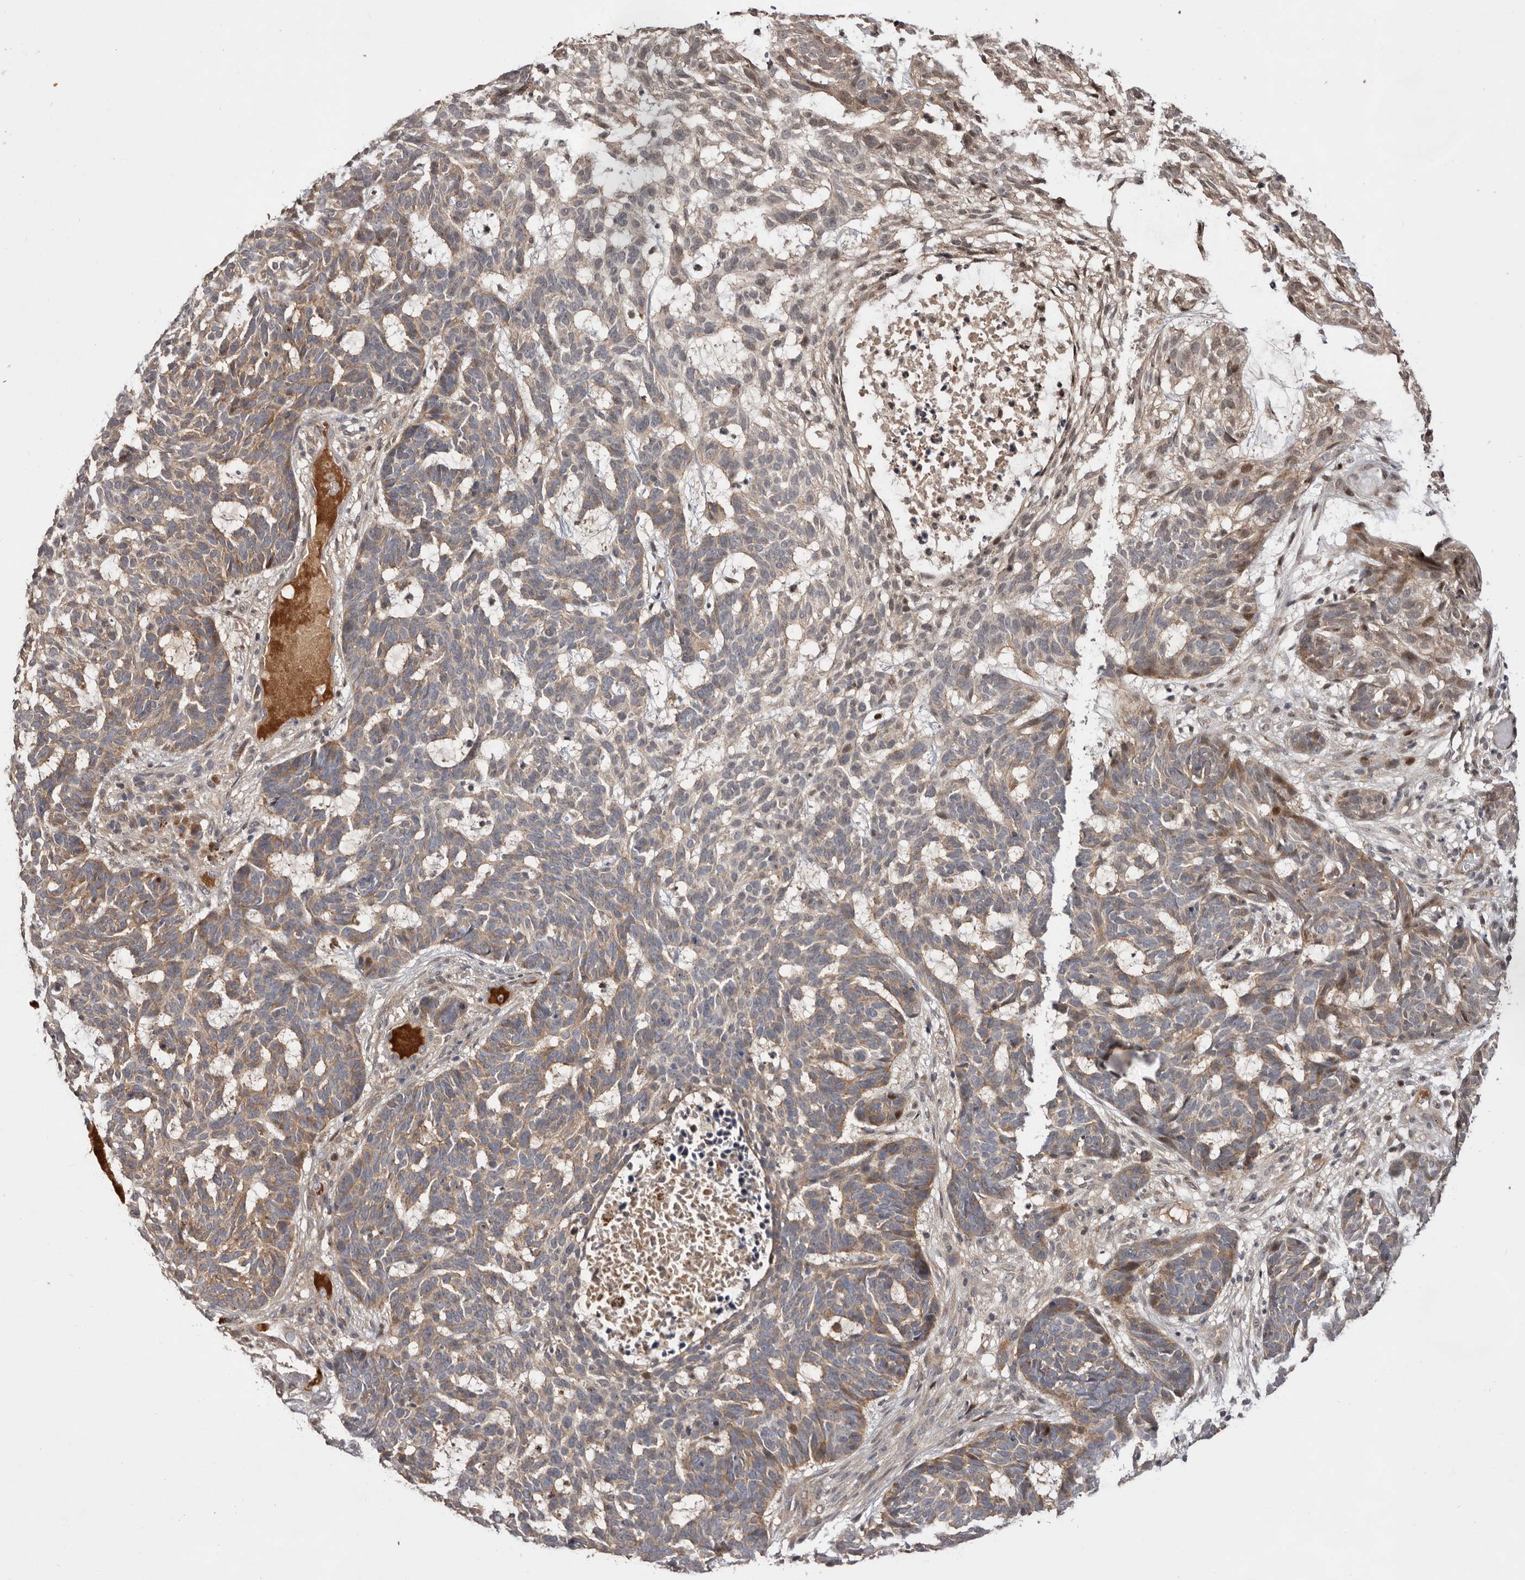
{"staining": {"intensity": "weak", "quantity": ">75%", "location": "cytoplasmic/membranous"}, "tissue": "skin cancer", "cell_type": "Tumor cells", "image_type": "cancer", "snomed": [{"axis": "morphology", "description": "Basal cell carcinoma"}, {"axis": "topography", "description": "Skin"}], "caption": "Weak cytoplasmic/membranous expression is appreciated in approximately >75% of tumor cells in skin basal cell carcinoma.", "gene": "DOP1A", "patient": {"sex": "male", "age": 85}}